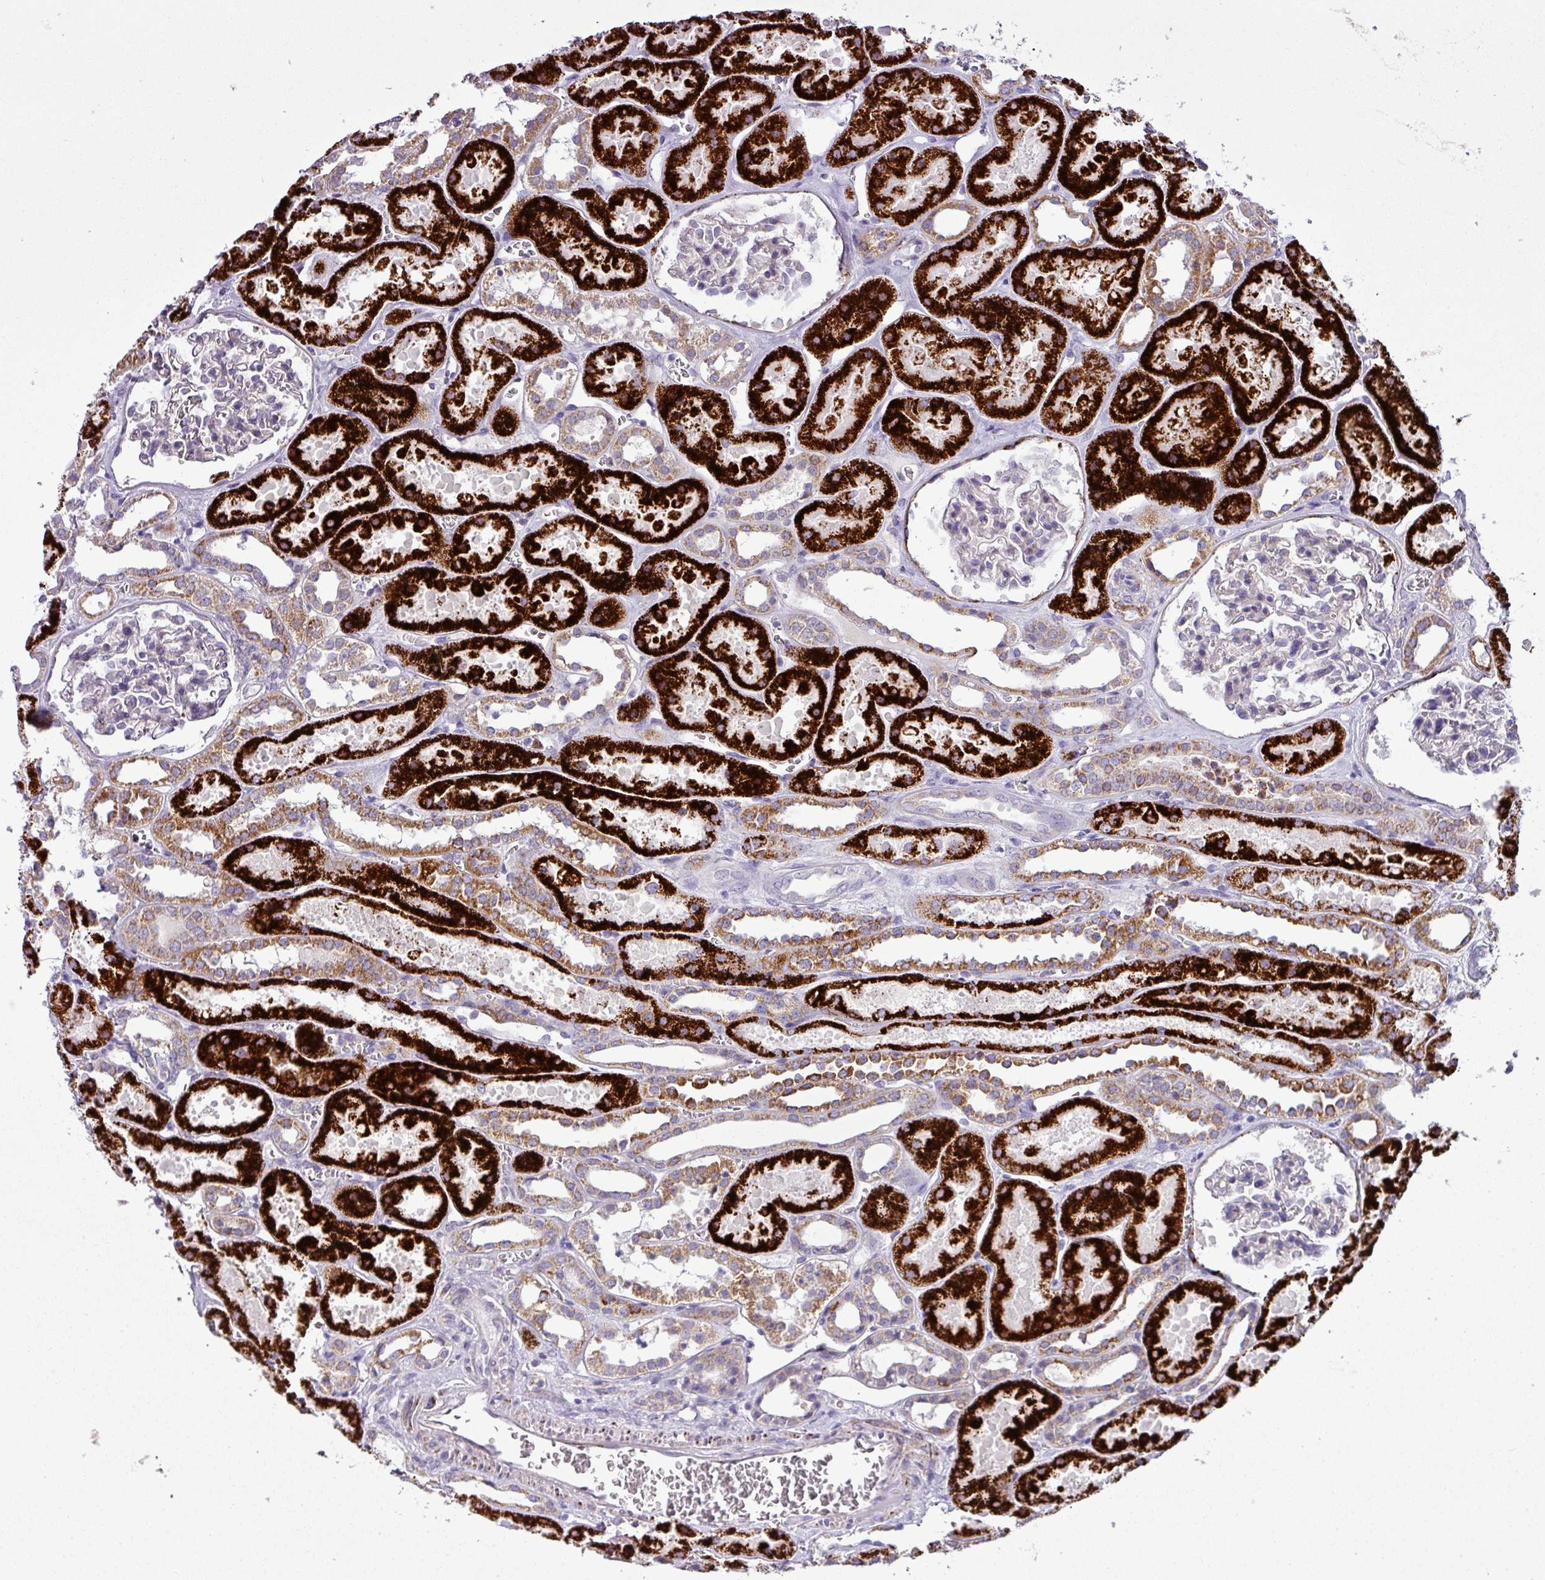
{"staining": {"intensity": "weak", "quantity": "<25%", "location": "cytoplasmic/membranous"}, "tissue": "kidney", "cell_type": "Cells in glomeruli", "image_type": "normal", "snomed": [{"axis": "morphology", "description": "Normal tissue, NOS"}, {"axis": "topography", "description": "Kidney"}], "caption": "IHC image of benign kidney stained for a protein (brown), which demonstrates no positivity in cells in glomeruli.", "gene": "ZNF667", "patient": {"sex": "female", "age": 41}}